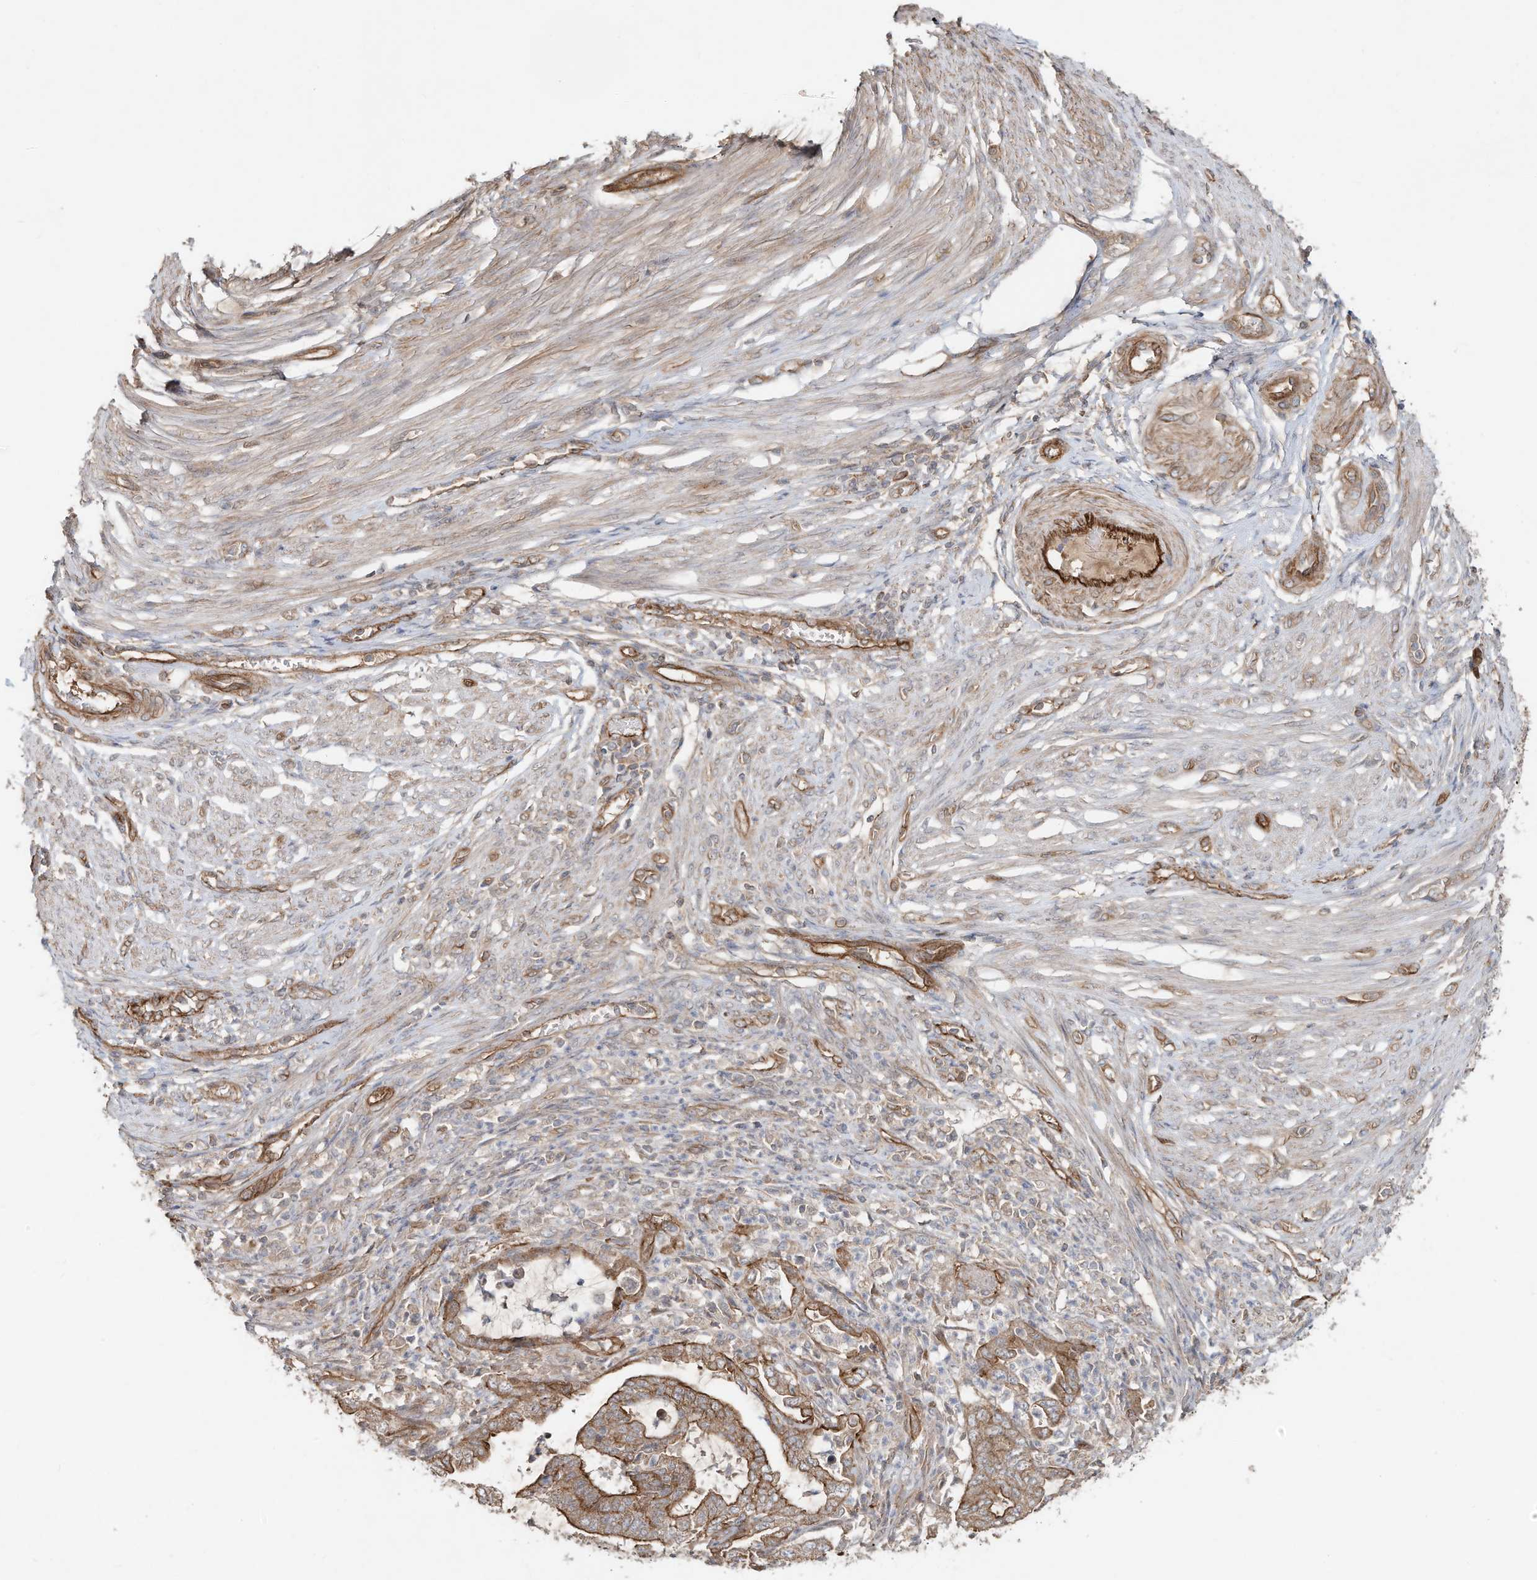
{"staining": {"intensity": "moderate", "quantity": ">75%", "location": "cytoplasmic/membranous"}, "tissue": "endometrial cancer", "cell_type": "Tumor cells", "image_type": "cancer", "snomed": [{"axis": "morphology", "description": "Adenocarcinoma, NOS"}, {"axis": "topography", "description": "Endometrium"}], "caption": "The image reveals staining of adenocarcinoma (endometrial), revealing moderate cytoplasmic/membranous protein expression (brown color) within tumor cells.", "gene": "HTR5A", "patient": {"sex": "female", "age": 51}}